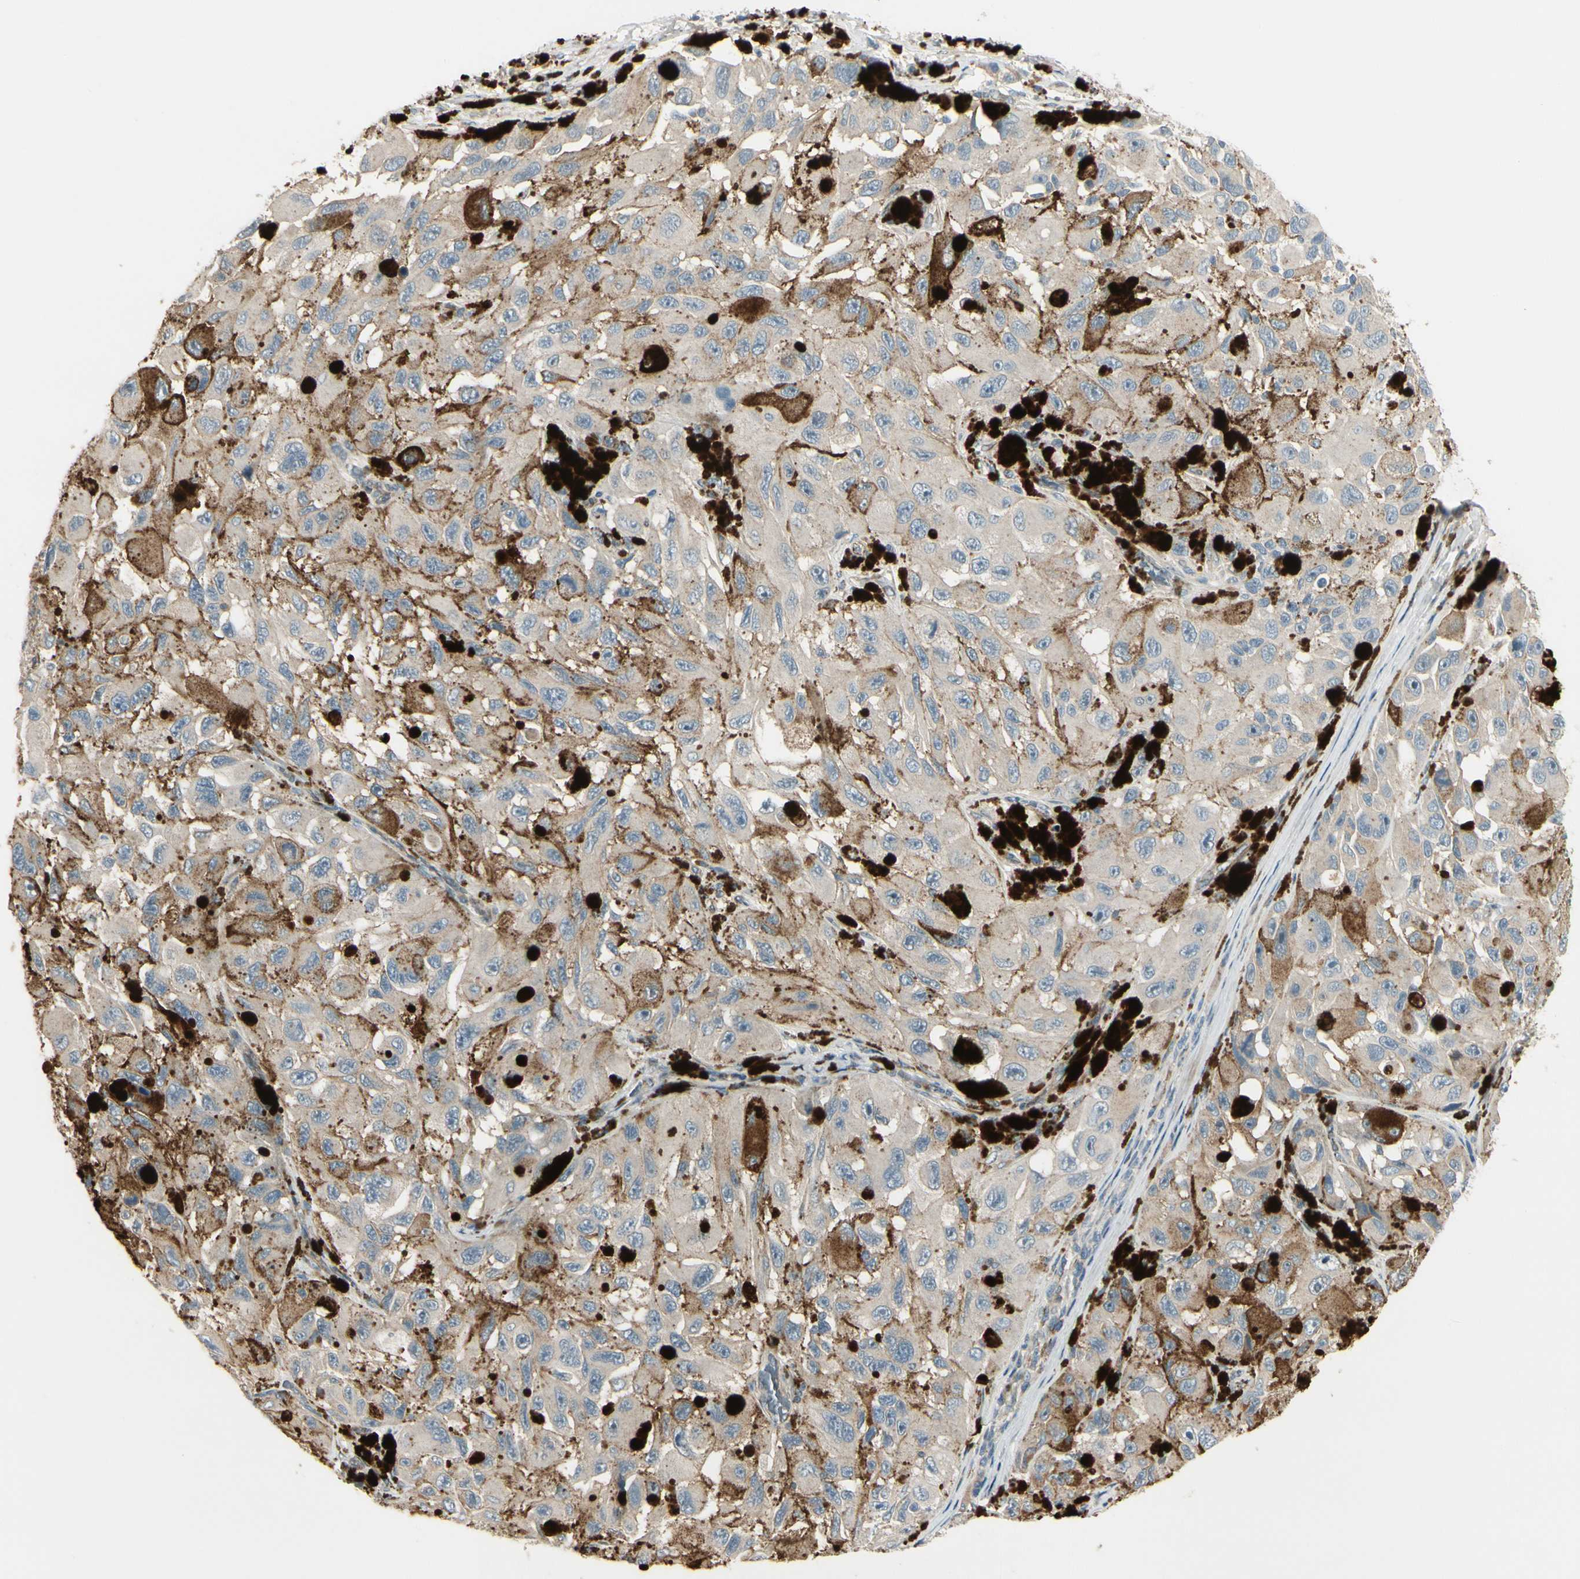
{"staining": {"intensity": "negative", "quantity": "none", "location": "none"}, "tissue": "melanoma", "cell_type": "Tumor cells", "image_type": "cancer", "snomed": [{"axis": "morphology", "description": "Malignant melanoma, NOS"}, {"axis": "topography", "description": "Skin"}], "caption": "Tumor cells are negative for brown protein staining in malignant melanoma.", "gene": "PPP3CB", "patient": {"sex": "female", "age": 73}}